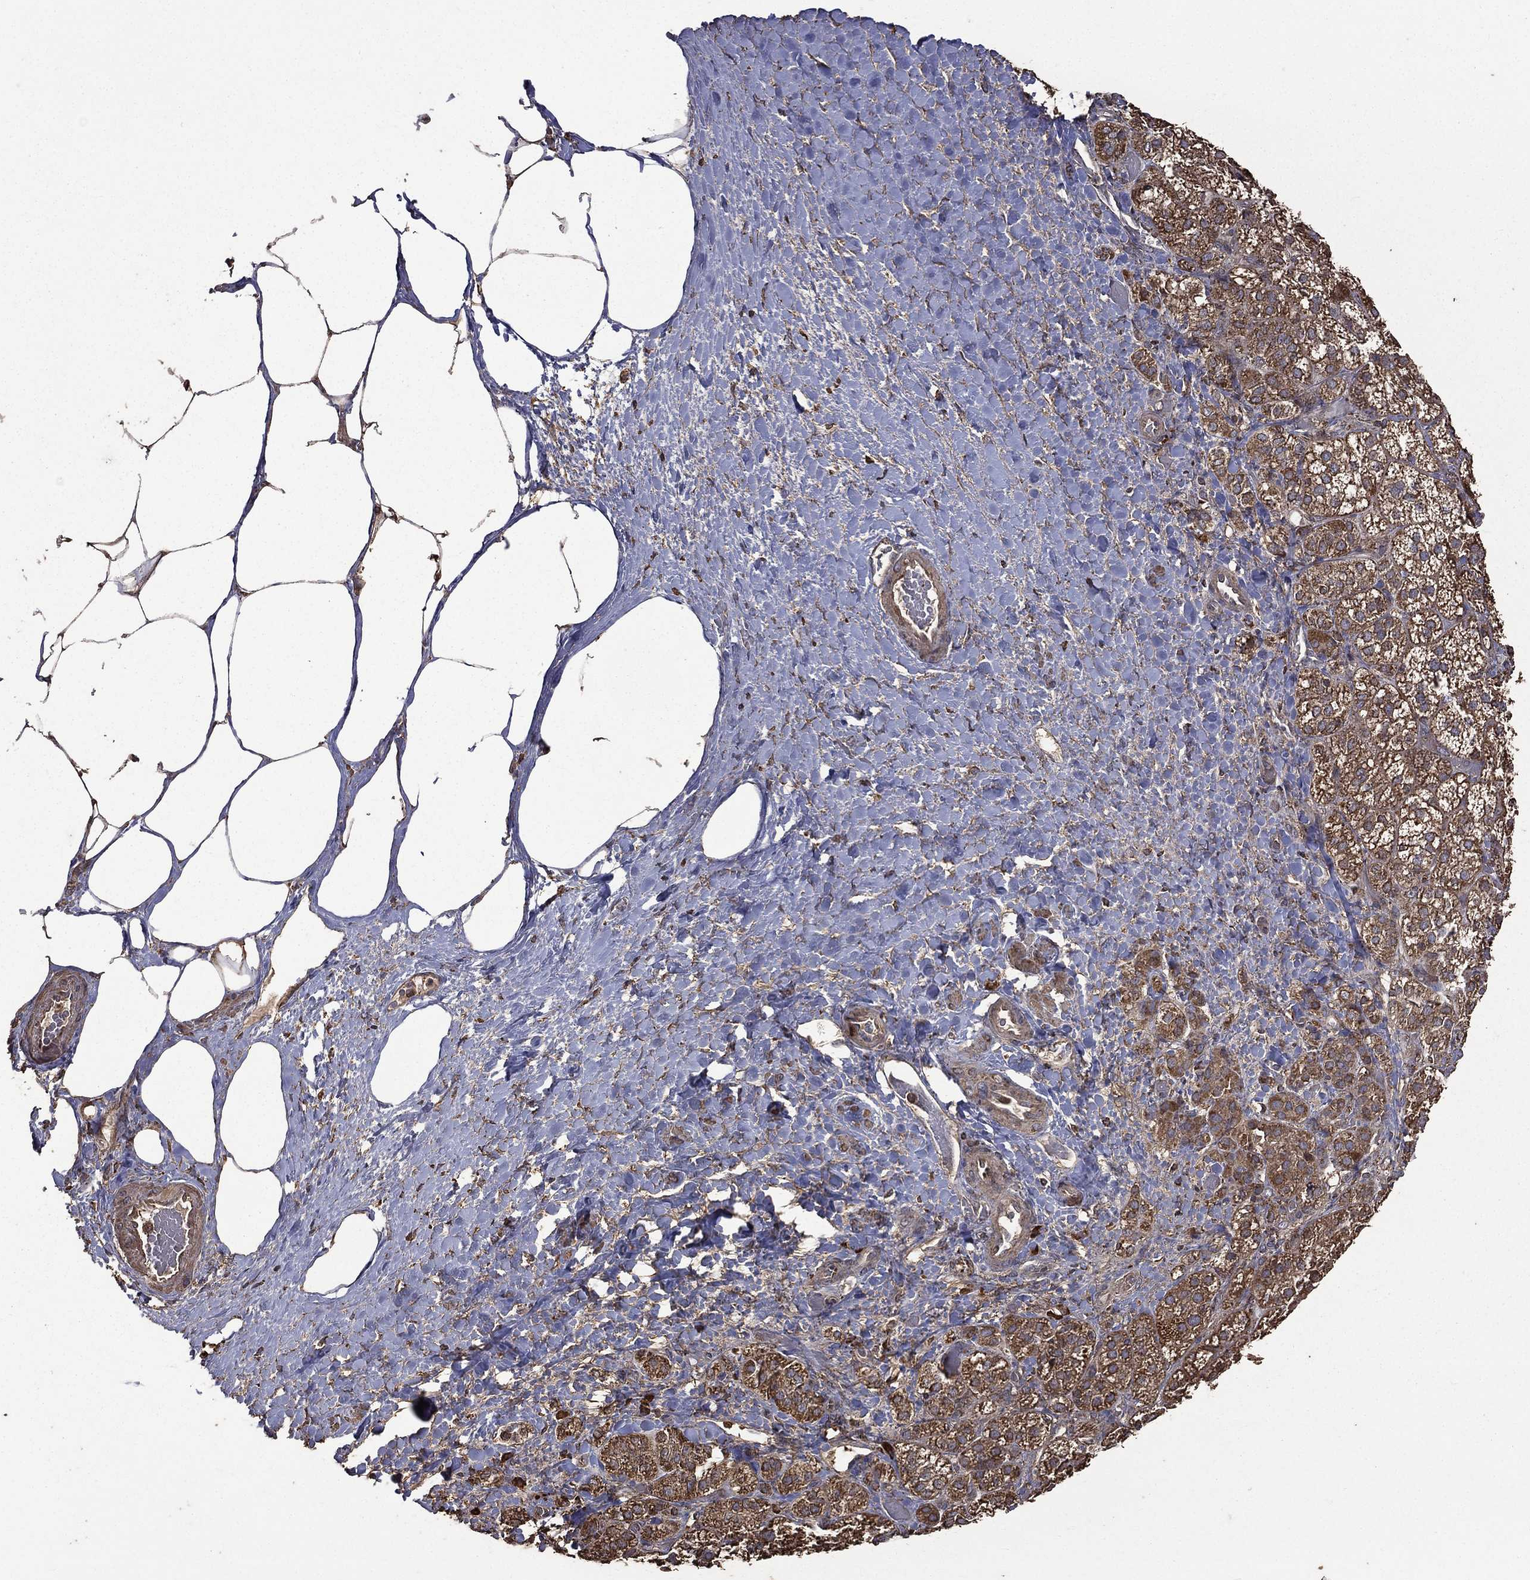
{"staining": {"intensity": "strong", "quantity": ">75%", "location": "cytoplasmic/membranous"}, "tissue": "adrenal gland", "cell_type": "Glandular cells", "image_type": "normal", "snomed": [{"axis": "morphology", "description": "Normal tissue, NOS"}, {"axis": "topography", "description": "Adrenal gland"}], "caption": "Protein staining shows strong cytoplasmic/membranous expression in approximately >75% of glandular cells in unremarkable adrenal gland.", "gene": "METTL27", "patient": {"sex": "male", "age": 57}}